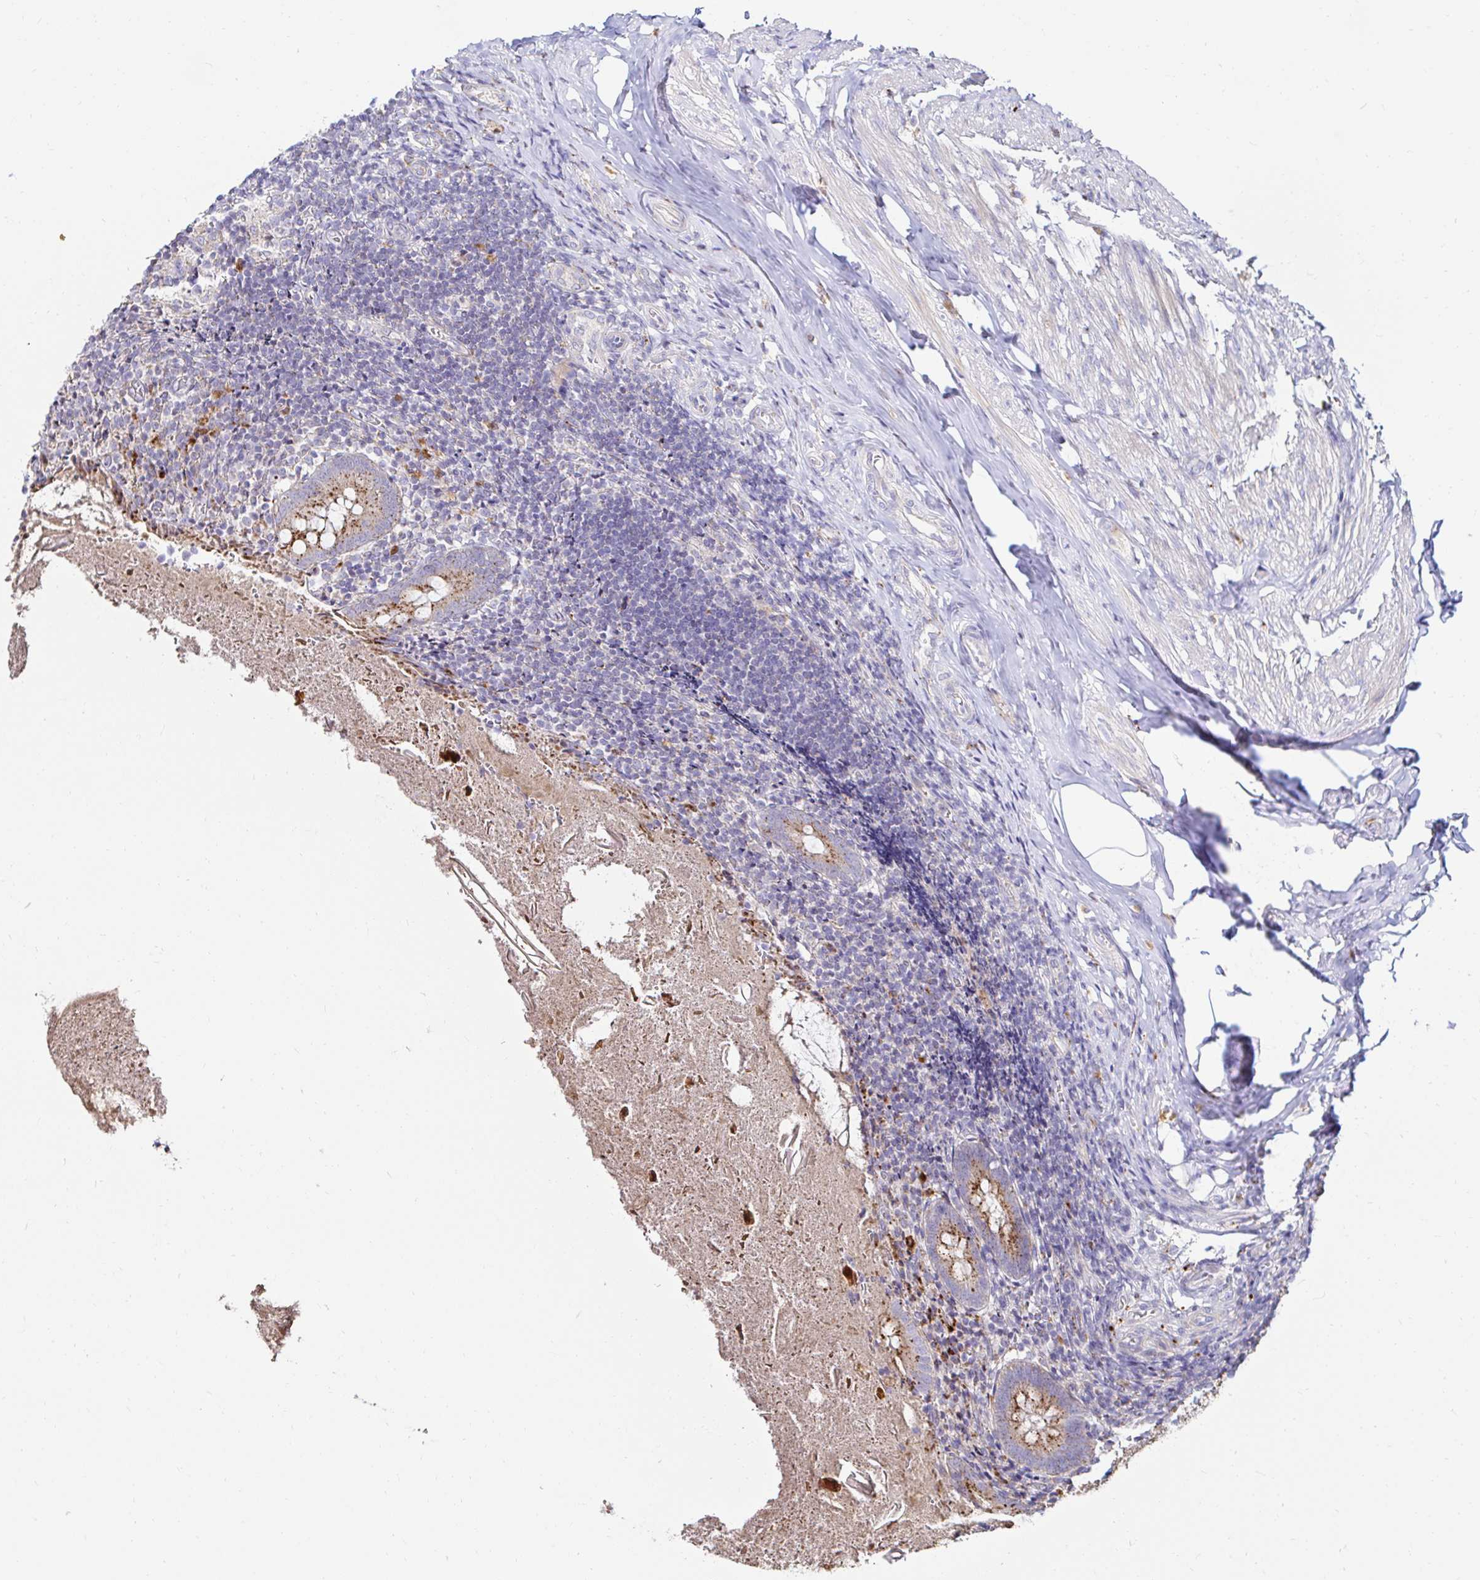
{"staining": {"intensity": "moderate", "quantity": ">75%", "location": "cytoplasmic/membranous"}, "tissue": "appendix", "cell_type": "Glandular cells", "image_type": "normal", "snomed": [{"axis": "morphology", "description": "Normal tissue, NOS"}, {"axis": "topography", "description": "Appendix"}], "caption": "A medium amount of moderate cytoplasmic/membranous expression is appreciated in about >75% of glandular cells in unremarkable appendix. The staining was performed using DAB (3,3'-diaminobenzidine), with brown indicating positive protein expression. Nuclei are stained blue with hematoxylin.", "gene": "GALNS", "patient": {"sex": "female", "age": 17}}